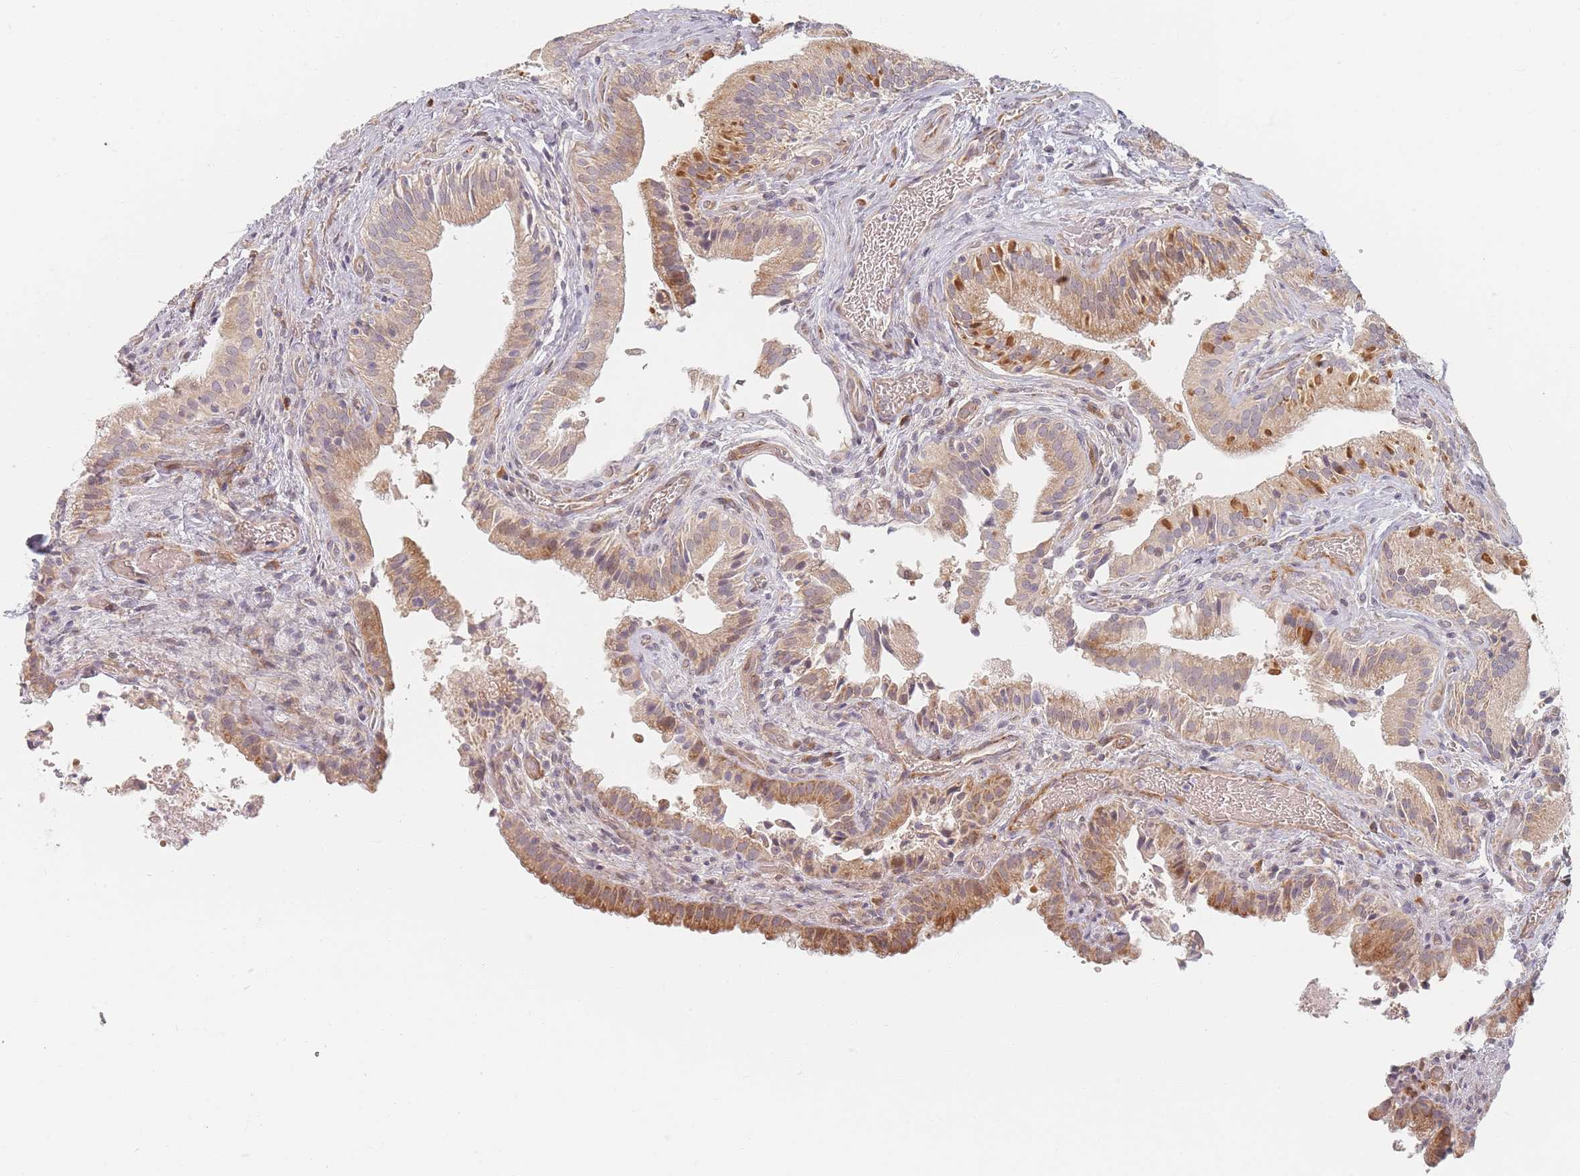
{"staining": {"intensity": "moderate", "quantity": "25%-75%", "location": "cytoplasmic/membranous"}, "tissue": "gallbladder", "cell_type": "Glandular cells", "image_type": "normal", "snomed": [{"axis": "morphology", "description": "Normal tissue, NOS"}, {"axis": "topography", "description": "Gallbladder"}], "caption": "IHC of benign human gallbladder exhibits medium levels of moderate cytoplasmic/membranous positivity in about 25%-75% of glandular cells.", "gene": "ZKSCAN7", "patient": {"sex": "male", "age": 24}}